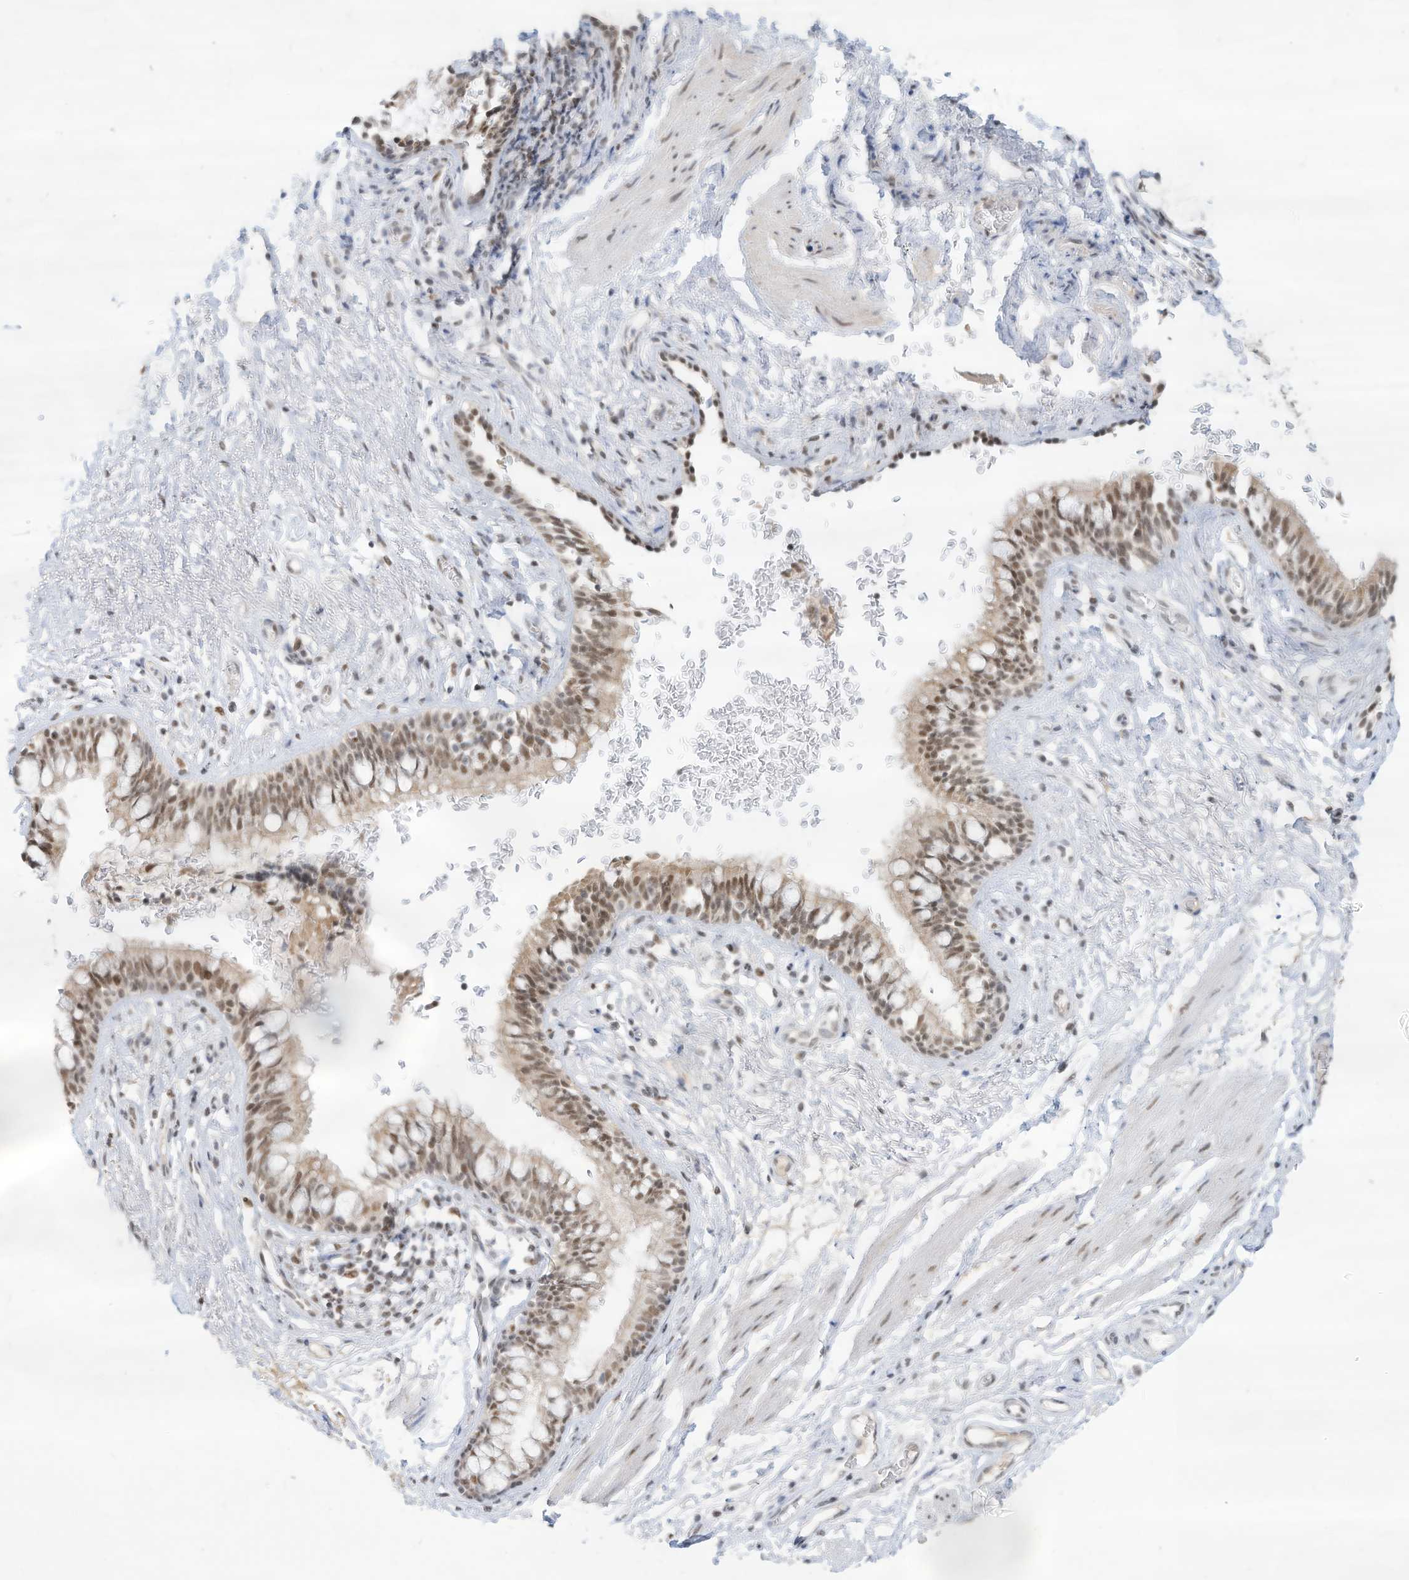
{"staining": {"intensity": "moderate", "quantity": ">75%", "location": "nuclear"}, "tissue": "bronchus", "cell_type": "Respiratory epithelial cells", "image_type": "normal", "snomed": [{"axis": "morphology", "description": "Normal tissue, NOS"}, {"axis": "topography", "description": "Cartilage tissue"}, {"axis": "topography", "description": "Bronchus"}], "caption": "About >75% of respiratory epithelial cells in normal human bronchus reveal moderate nuclear protein staining as visualized by brown immunohistochemical staining.", "gene": "NHSL1", "patient": {"sex": "female", "age": 36}}